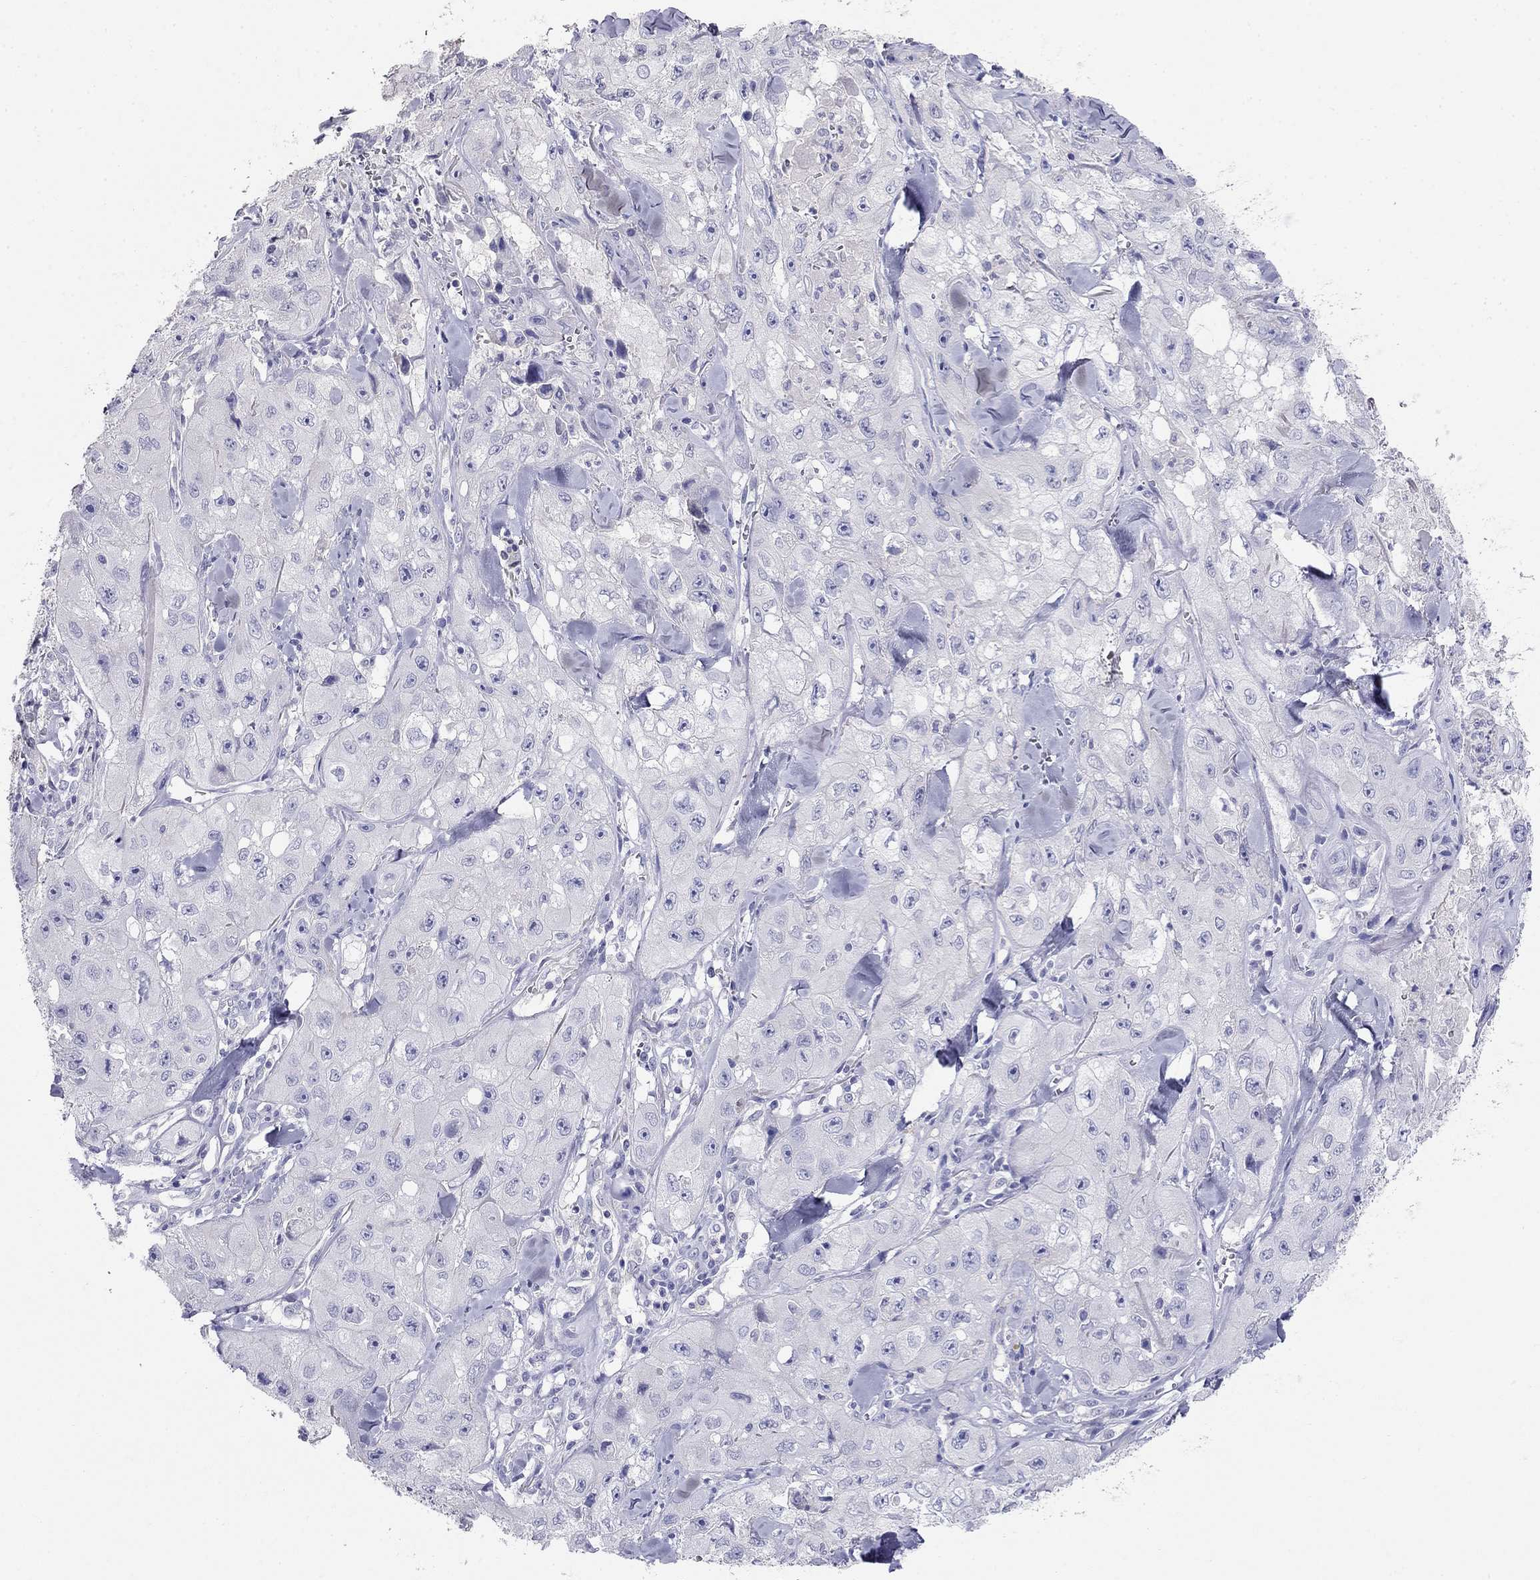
{"staining": {"intensity": "negative", "quantity": "none", "location": "none"}, "tissue": "skin cancer", "cell_type": "Tumor cells", "image_type": "cancer", "snomed": [{"axis": "morphology", "description": "Squamous cell carcinoma, NOS"}, {"axis": "topography", "description": "Skin"}, {"axis": "topography", "description": "Subcutis"}], "caption": "An immunohistochemistry micrograph of skin cancer (squamous cell carcinoma) is shown. There is no staining in tumor cells of skin cancer (squamous cell carcinoma).", "gene": "LY6H", "patient": {"sex": "male", "age": 73}}